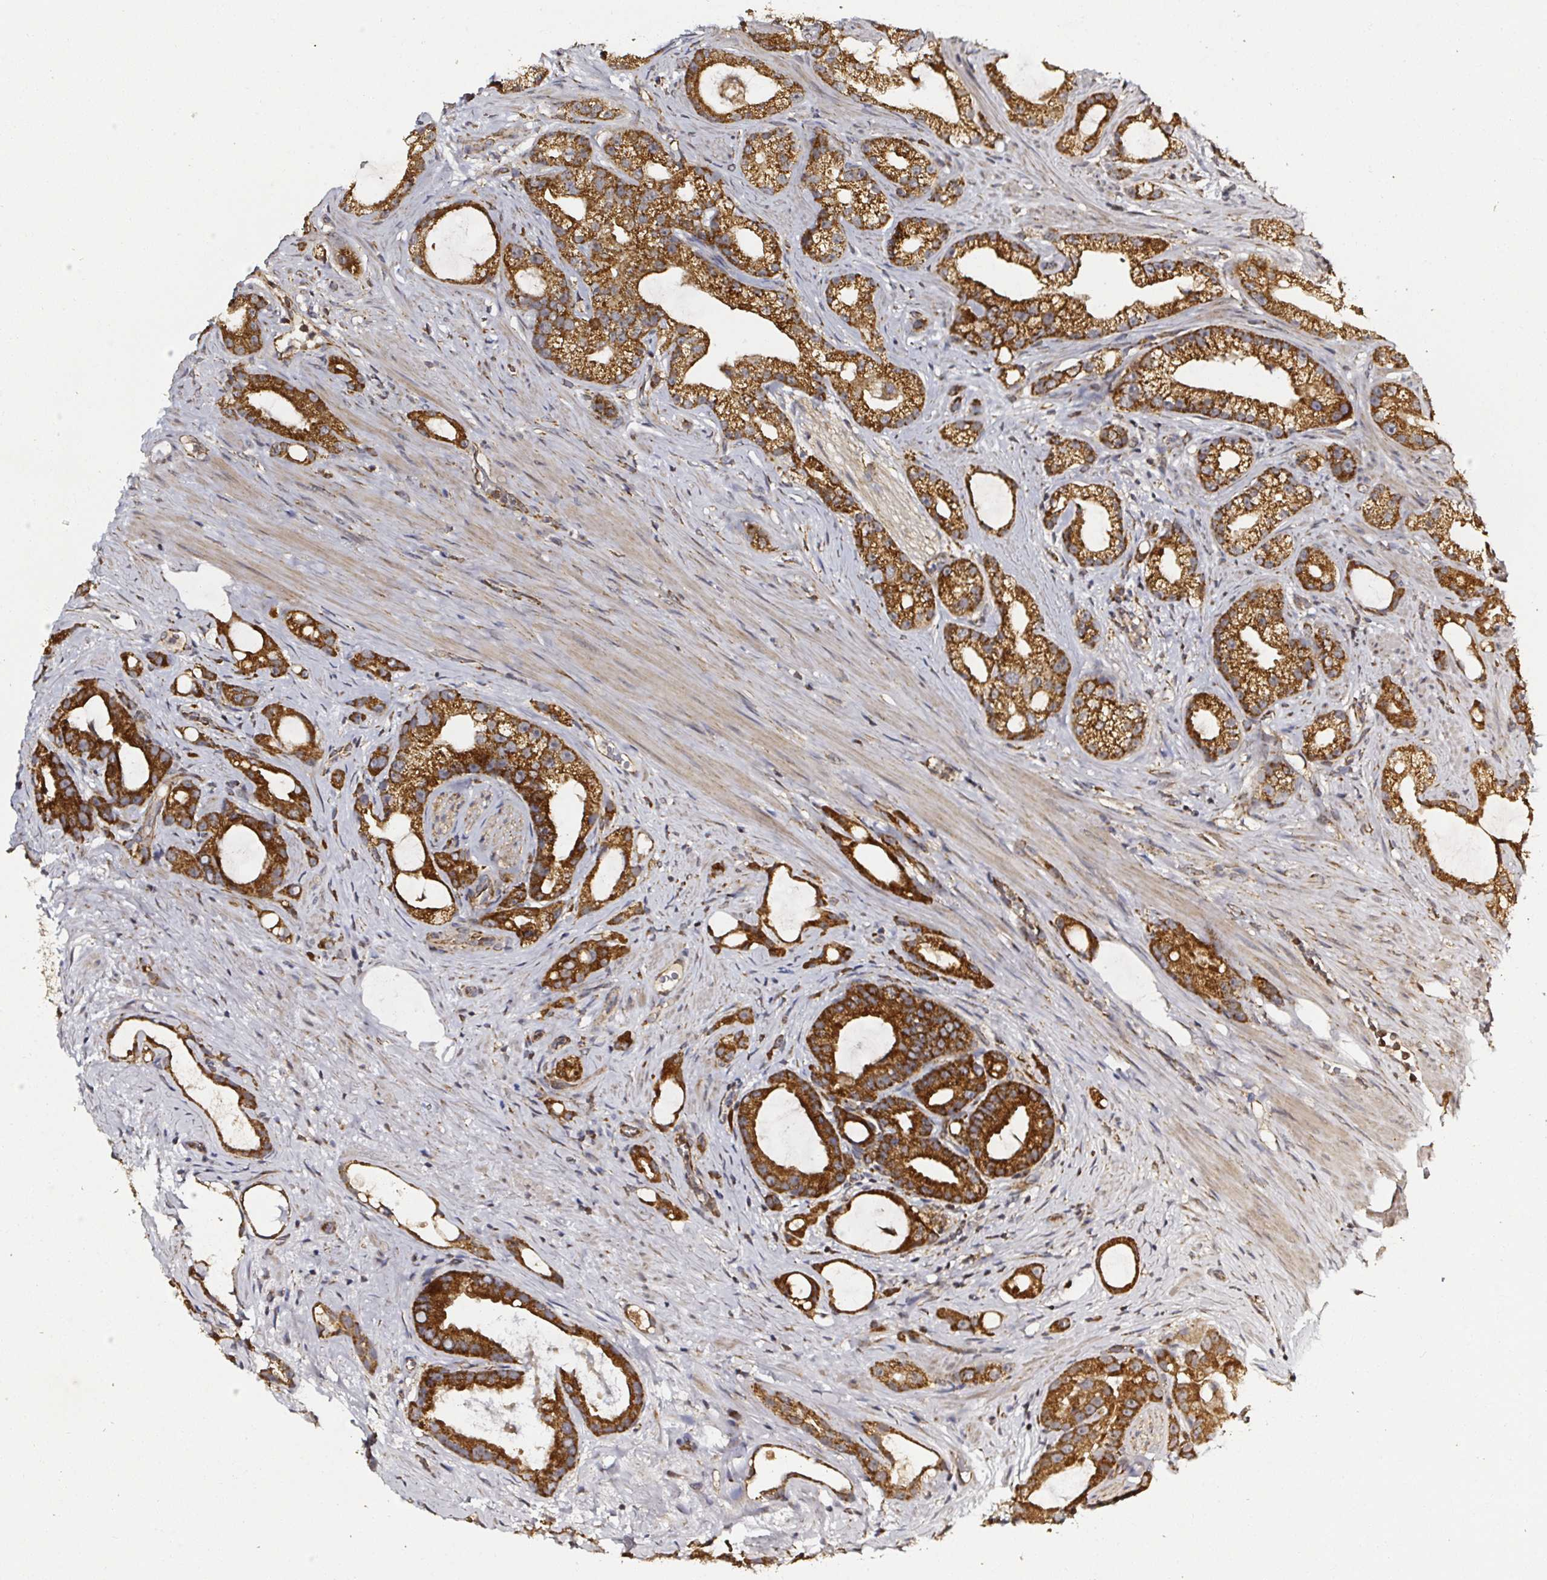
{"staining": {"intensity": "strong", "quantity": ">75%", "location": "cytoplasmic/membranous"}, "tissue": "prostate cancer", "cell_type": "Tumor cells", "image_type": "cancer", "snomed": [{"axis": "morphology", "description": "Adenocarcinoma, High grade"}, {"axis": "topography", "description": "Prostate"}], "caption": "Immunohistochemistry (IHC) of prostate high-grade adenocarcinoma displays high levels of strong cytoplasmic/membranous staining in about >75% of tumor cells. The staining was performed using DAB to visualize the protein expression in brown, while the nuclei were stained in blue with hematoxylin (Magnification: 20x).", "gene": "ATAD3B", "patient": {"sex": "male", "age": 65}}